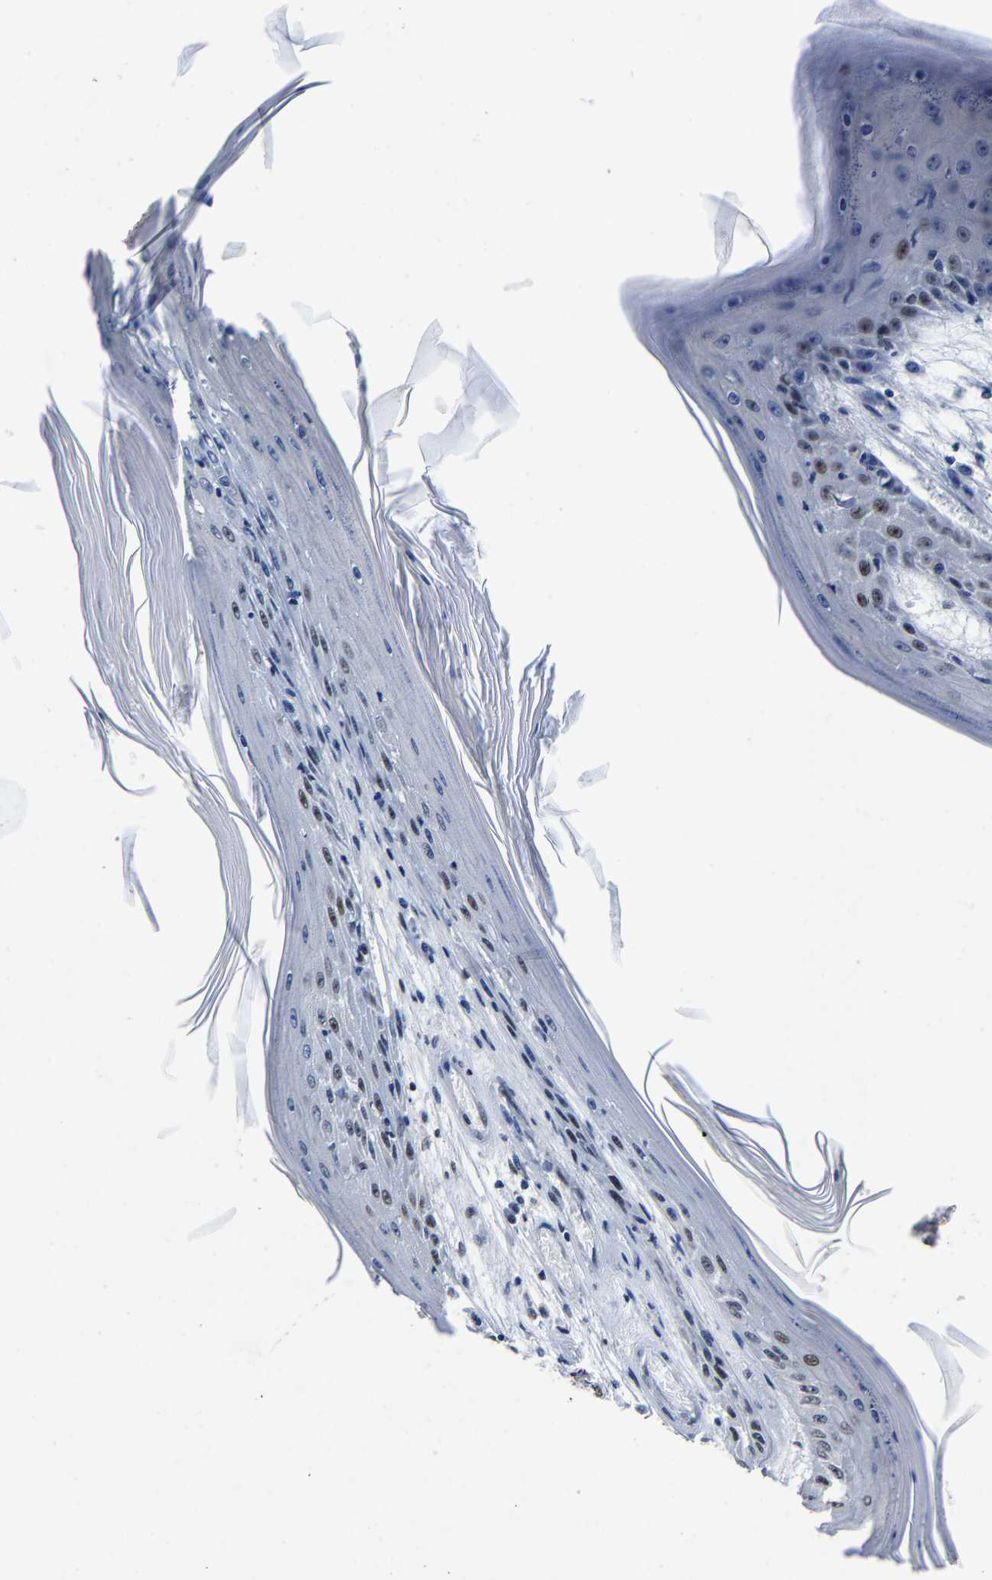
{"staining": {"intensity": "weak", "quantity": "25%-75%", "location": "nuclear"}, "tissue": "skin cancer", "cell_type": "Tumor cells", "image_type": "cancer", "snomed": [{"axis": "morphology", "description": "Squamous cell carcinoma, NOS"}, {"axis": "topography", "description": "Skin"}], "caption": "Weak nuclear protein staining is appreciated in about 25%-75% of tumor cells in skin cancer (squamous cell carcinoma).", "gene": "RBM45", "patient": {"sex": "female", "age": 73}}